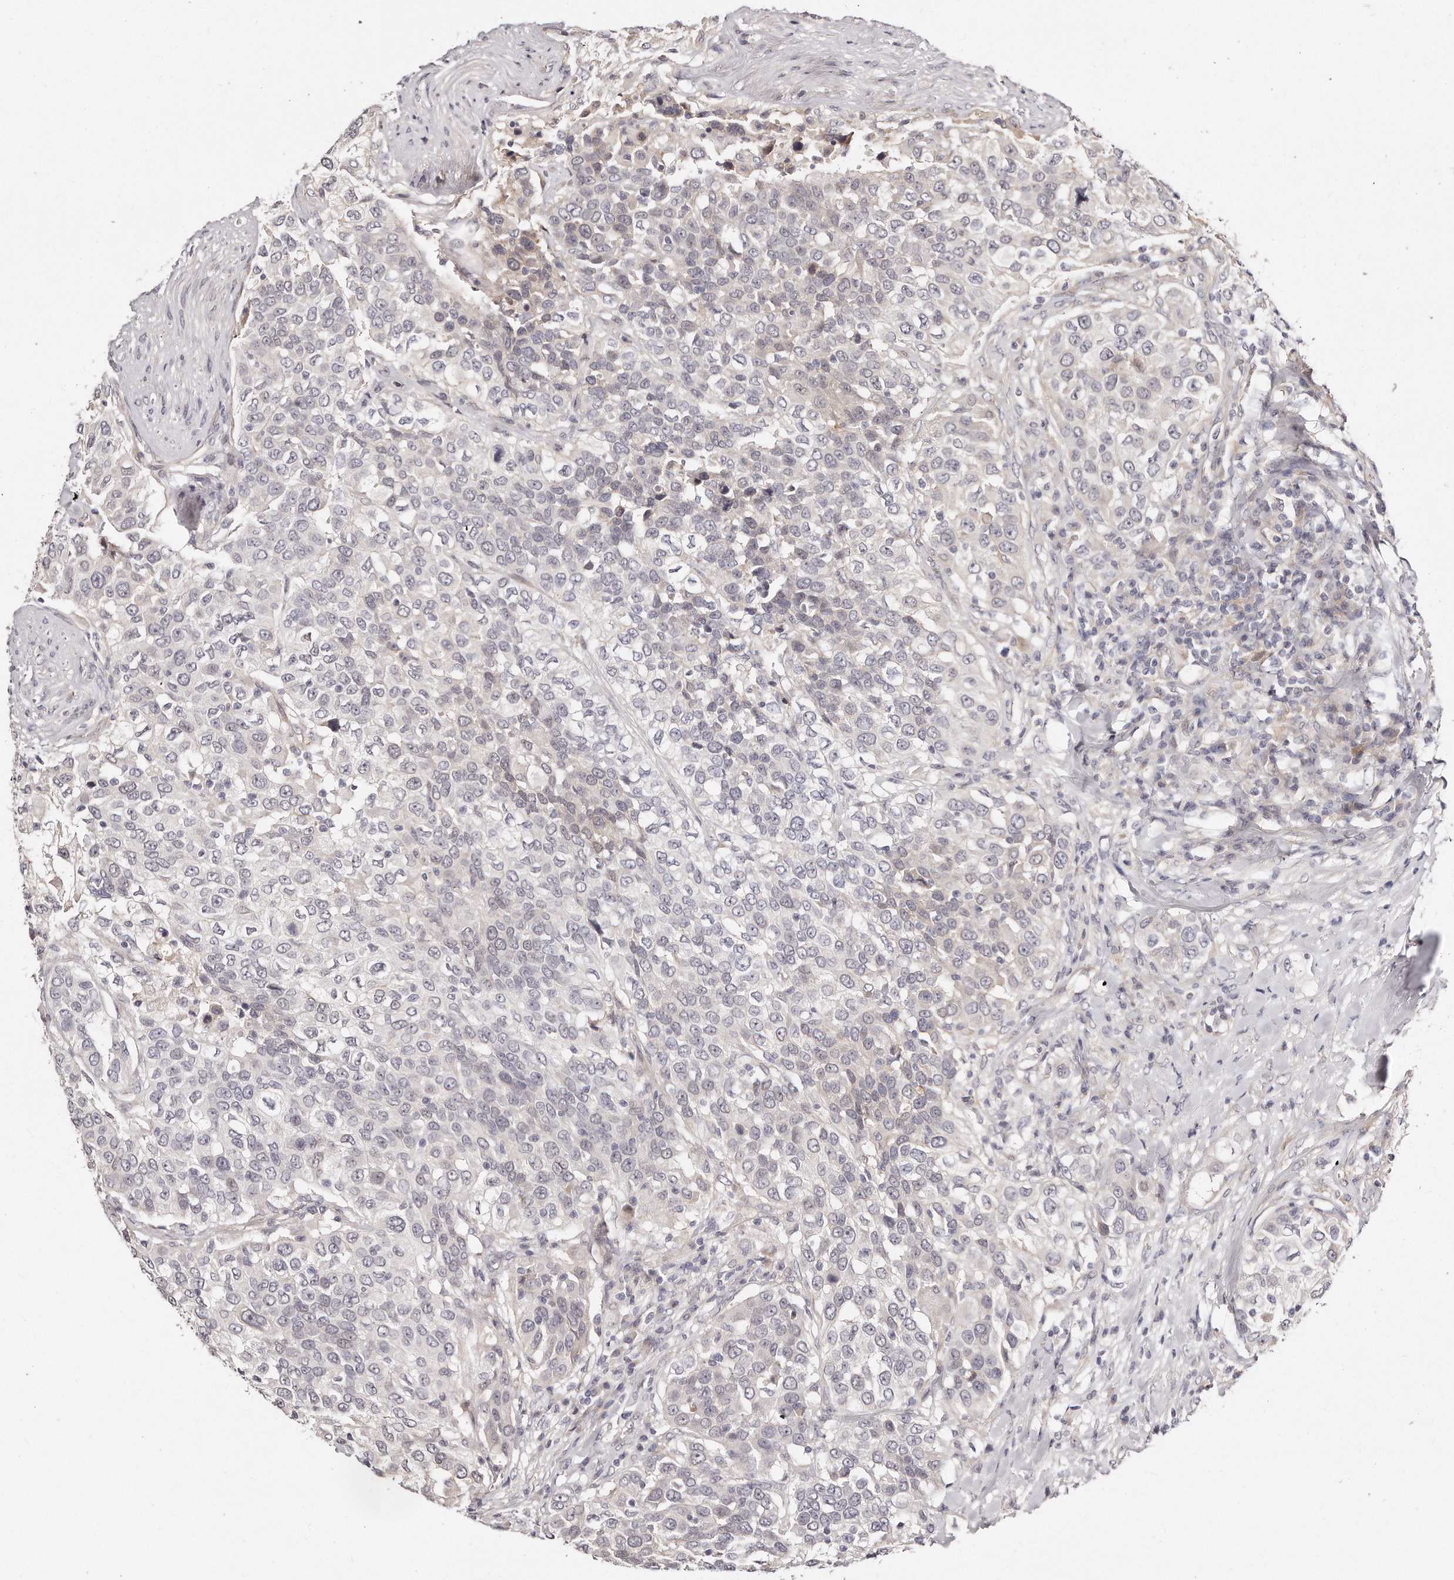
{"staining": {"intensity": "negative", "quantity": "none", "location": "none"}, "tissue": "urothelial cancer", "cell_type": "Tumor cells", "image_type": "cancer", "snomed": [{"axis": "morphology", "description": "Urothelial carcinoma, High grade"}, {"axis": "topography", "description": "Urinary bladder"}], "caption": "The image demonstrates no staining of tumor cells in urothelial cancer.", "gene": "CASZ1", "patient": {"sex": "female", "age": 80}}